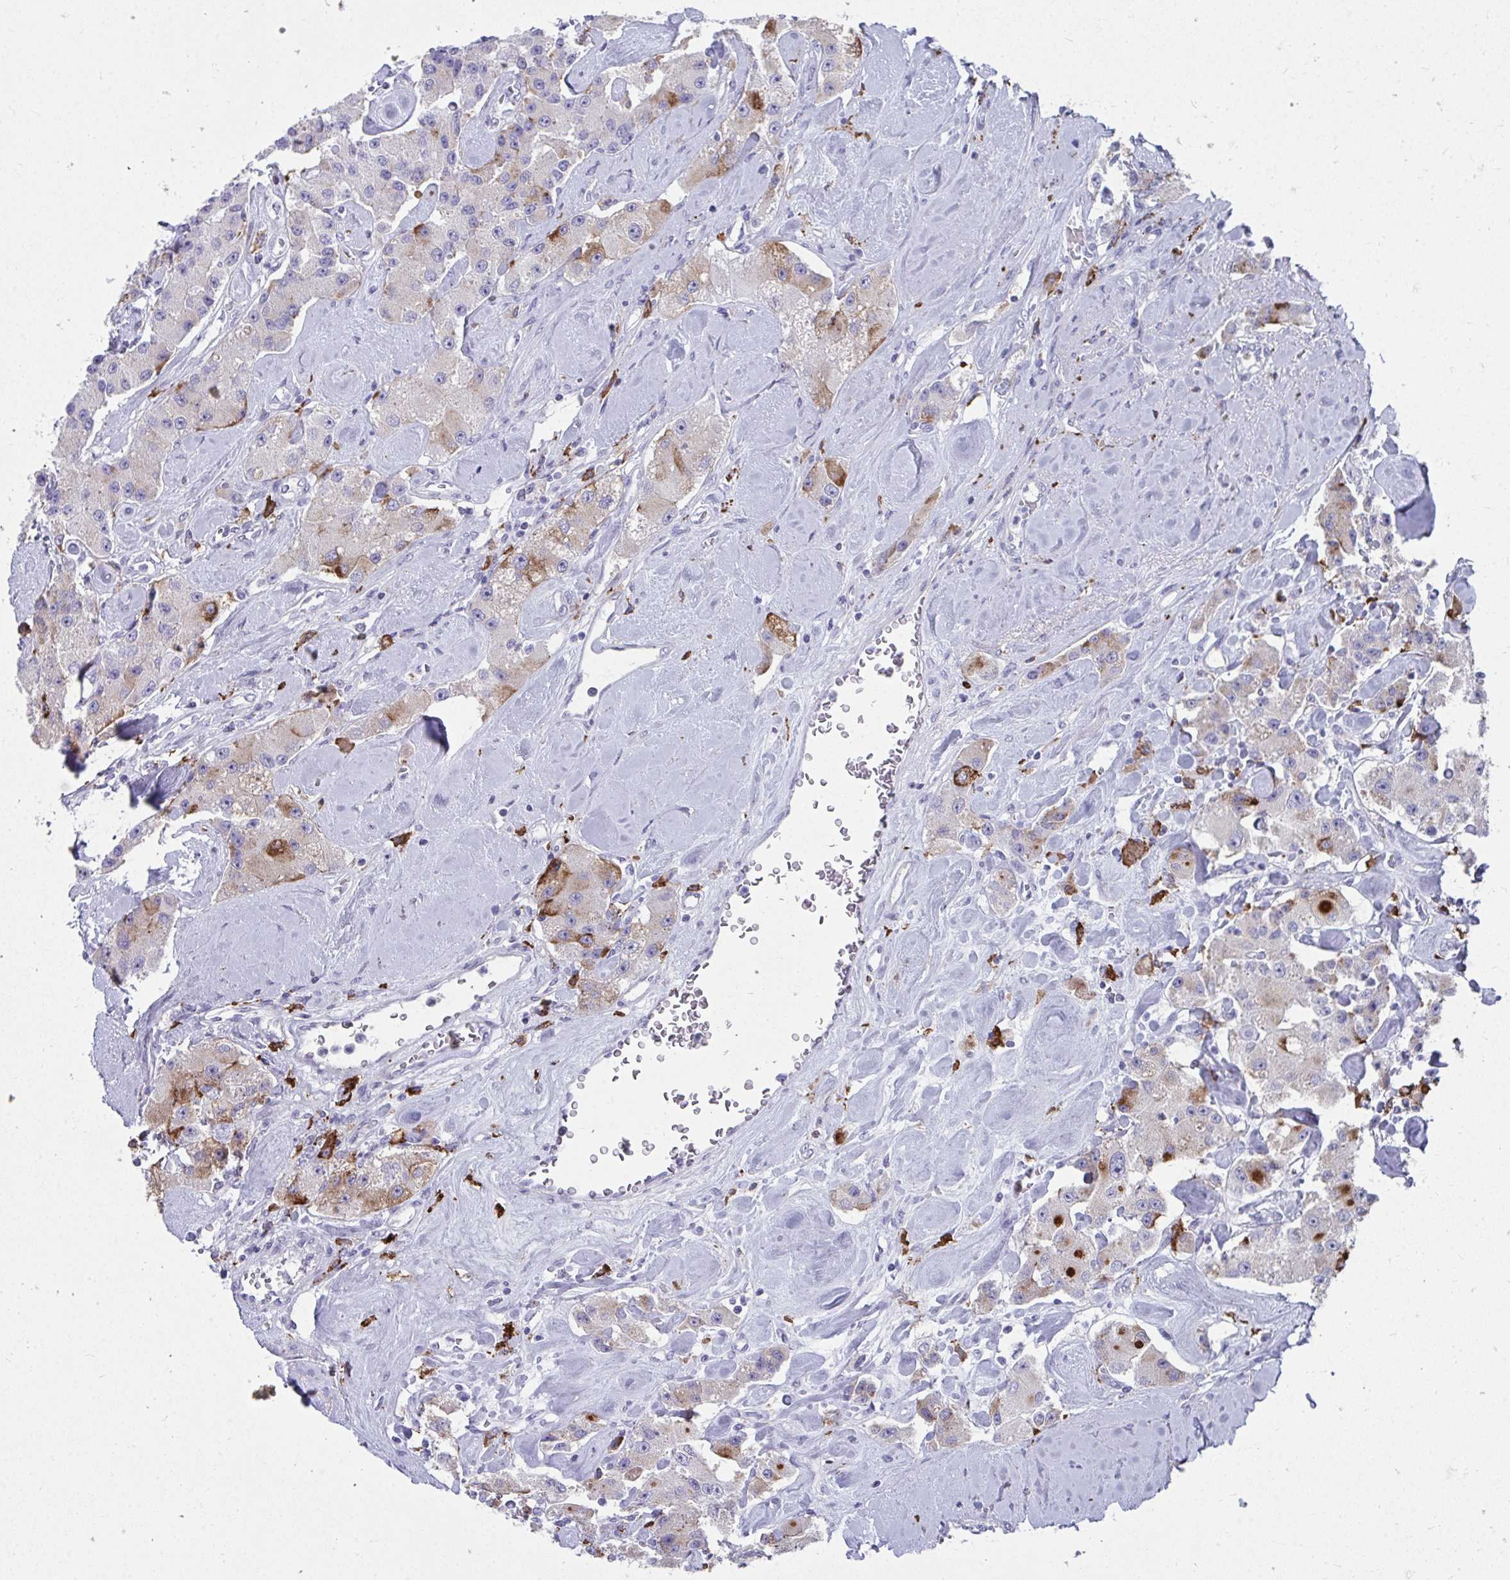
{"staining": {"intensity": "strong", "quantity": "<25%", "location": "cytoplasmic/membranous"}, "tissue": "carcinoid", "cell_type": "Tumor cells", "image_type": "cancer", "snomed": [{"axis": "morphology", "description": "Carcinoid, malignant, NOS"}, {"axis": "topography", "description": "Pancreas"}], "caption": "Carcinoid (malignant) stained with DAB (3,3'-diaminobenzidine) immunohistochemistry shows medium levels of strong cytoplasmic/membranous staining in about <25% of tumor cells.", "gene": "CD163", "patient": {"sex": "male", "age": 41}}